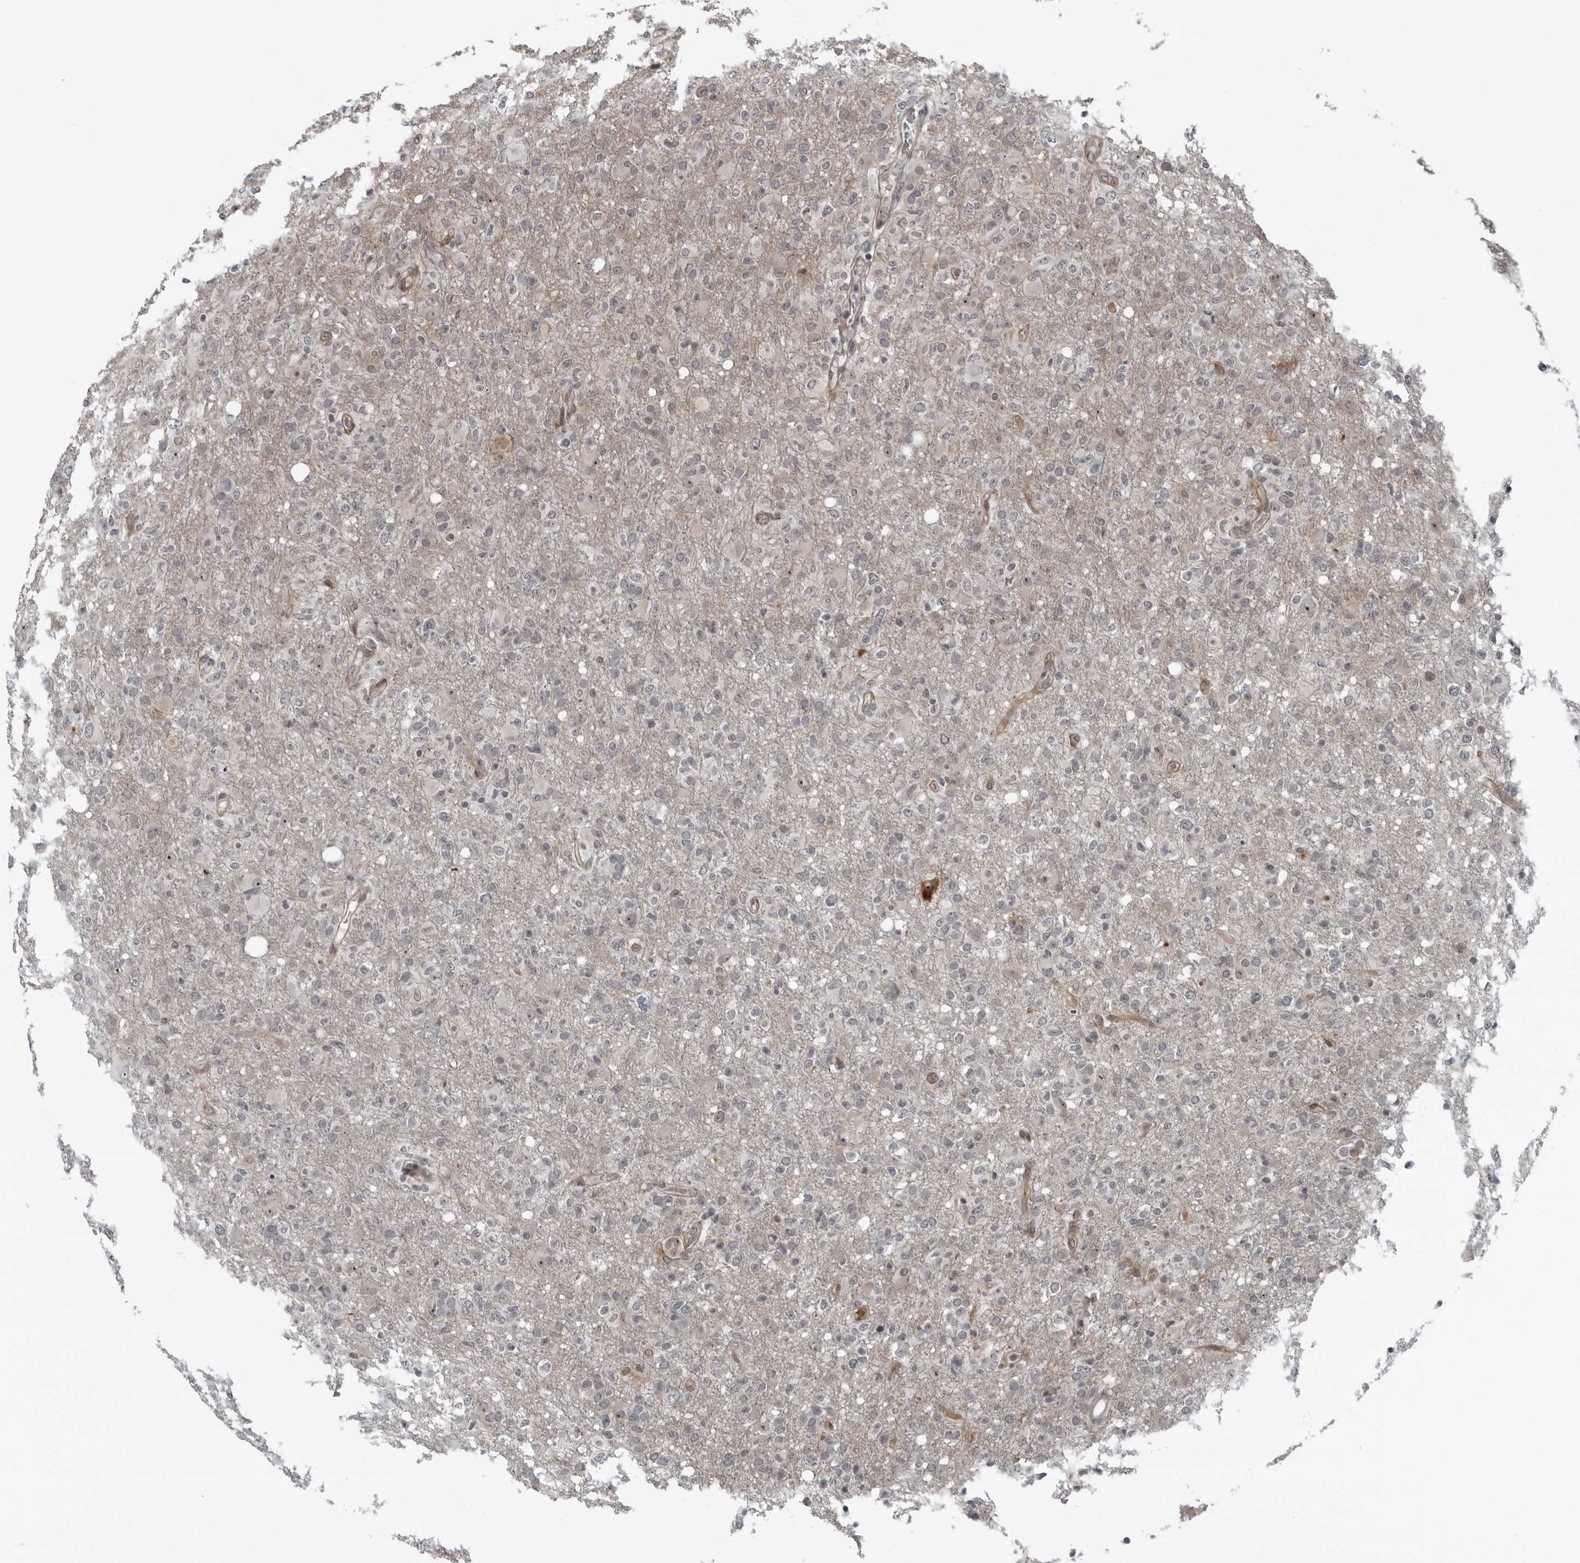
{"staining": {"intensity": "negative", "quantity": "none", "location": "none"}, "tissue": "glioma", "cell_type": "Tumor cells", "image_type": "cancer", "snomed": [{"axis": "morphology", "description": "Glioma, malignant, High grade"}, {"axis": "topography", "description": "Brain"}], "caption": "IHC image of high-grade glioma (malignant) stained for a protein (brown), which demonstrates no positivity in tumor cells. (DAB (3,3'-diaminobenzidine) immunohistochemistry (IHC), high magnification).", "gene": "FAM102B", "patient": {"sex": "female", "age": 57}}